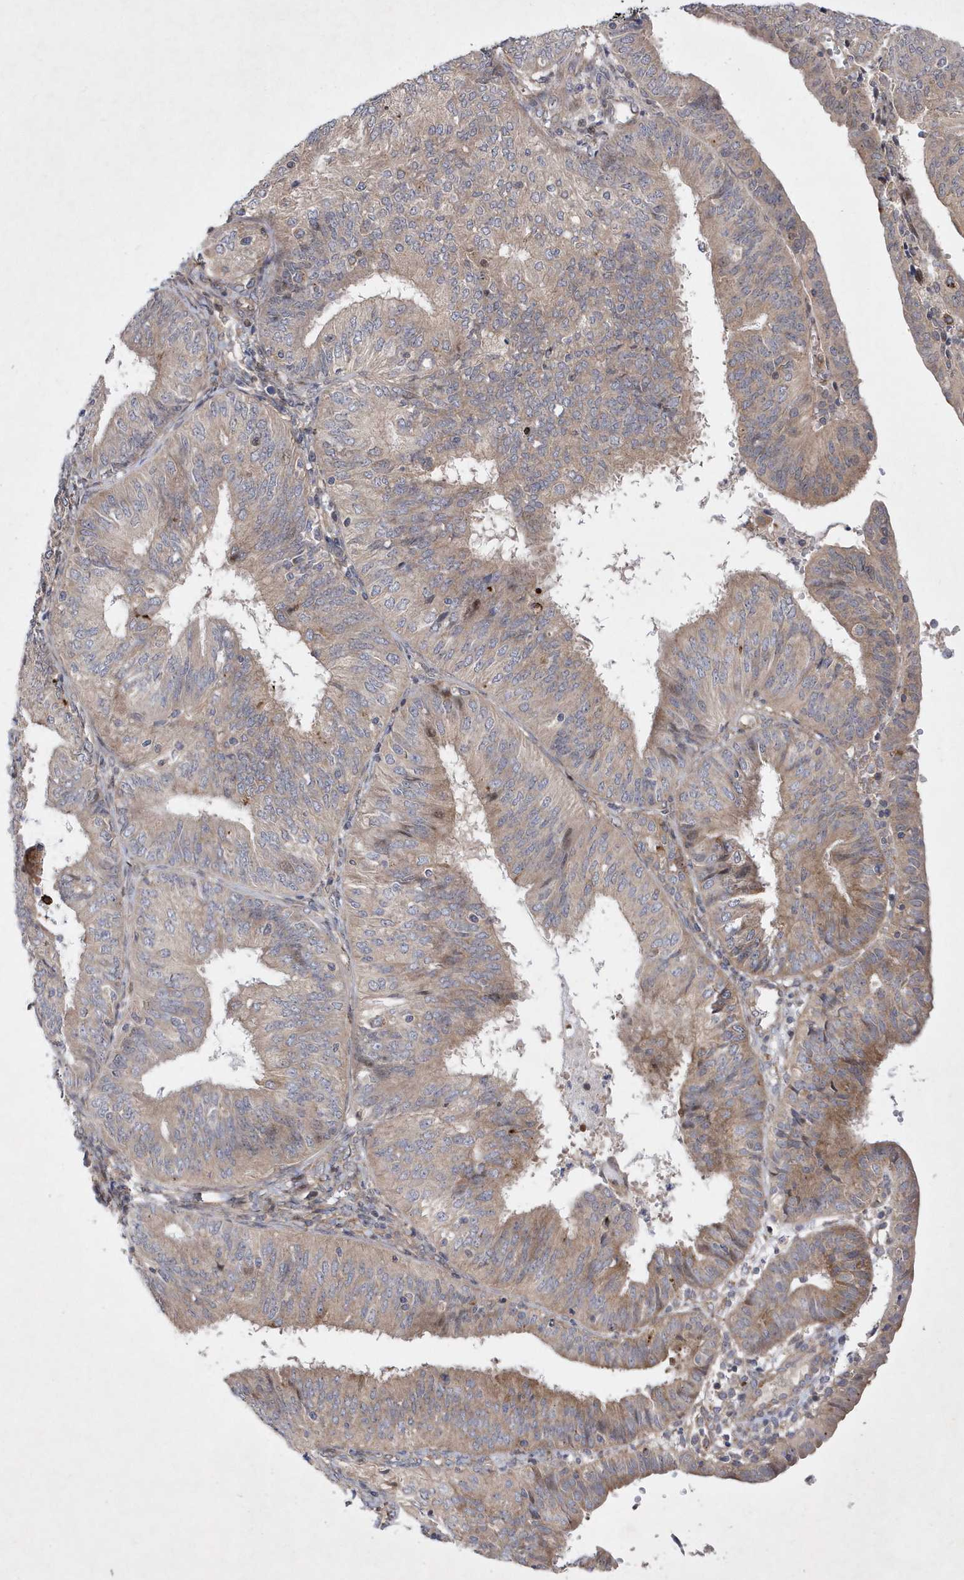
{"staining": {"intensity": "moderate", "quantity": "<25%", "location": "cytoplasmic/membranous"}, "tissue": "endometrial cancer", "cell_type": "Tumor cells", "image_type": "cancer", "snomed": [{"axis": "morphology", "description": "Adenocarcinoma, NOS"}, {"axis": "topography", "description": "Endometrium"}], "caption": "Human endometrial adenocarcinoma stained with a protein marker exhibits moderate staining in tumor cells.", "gene": "LONRF2", "patient": {"sex": "female", "age": 58}}